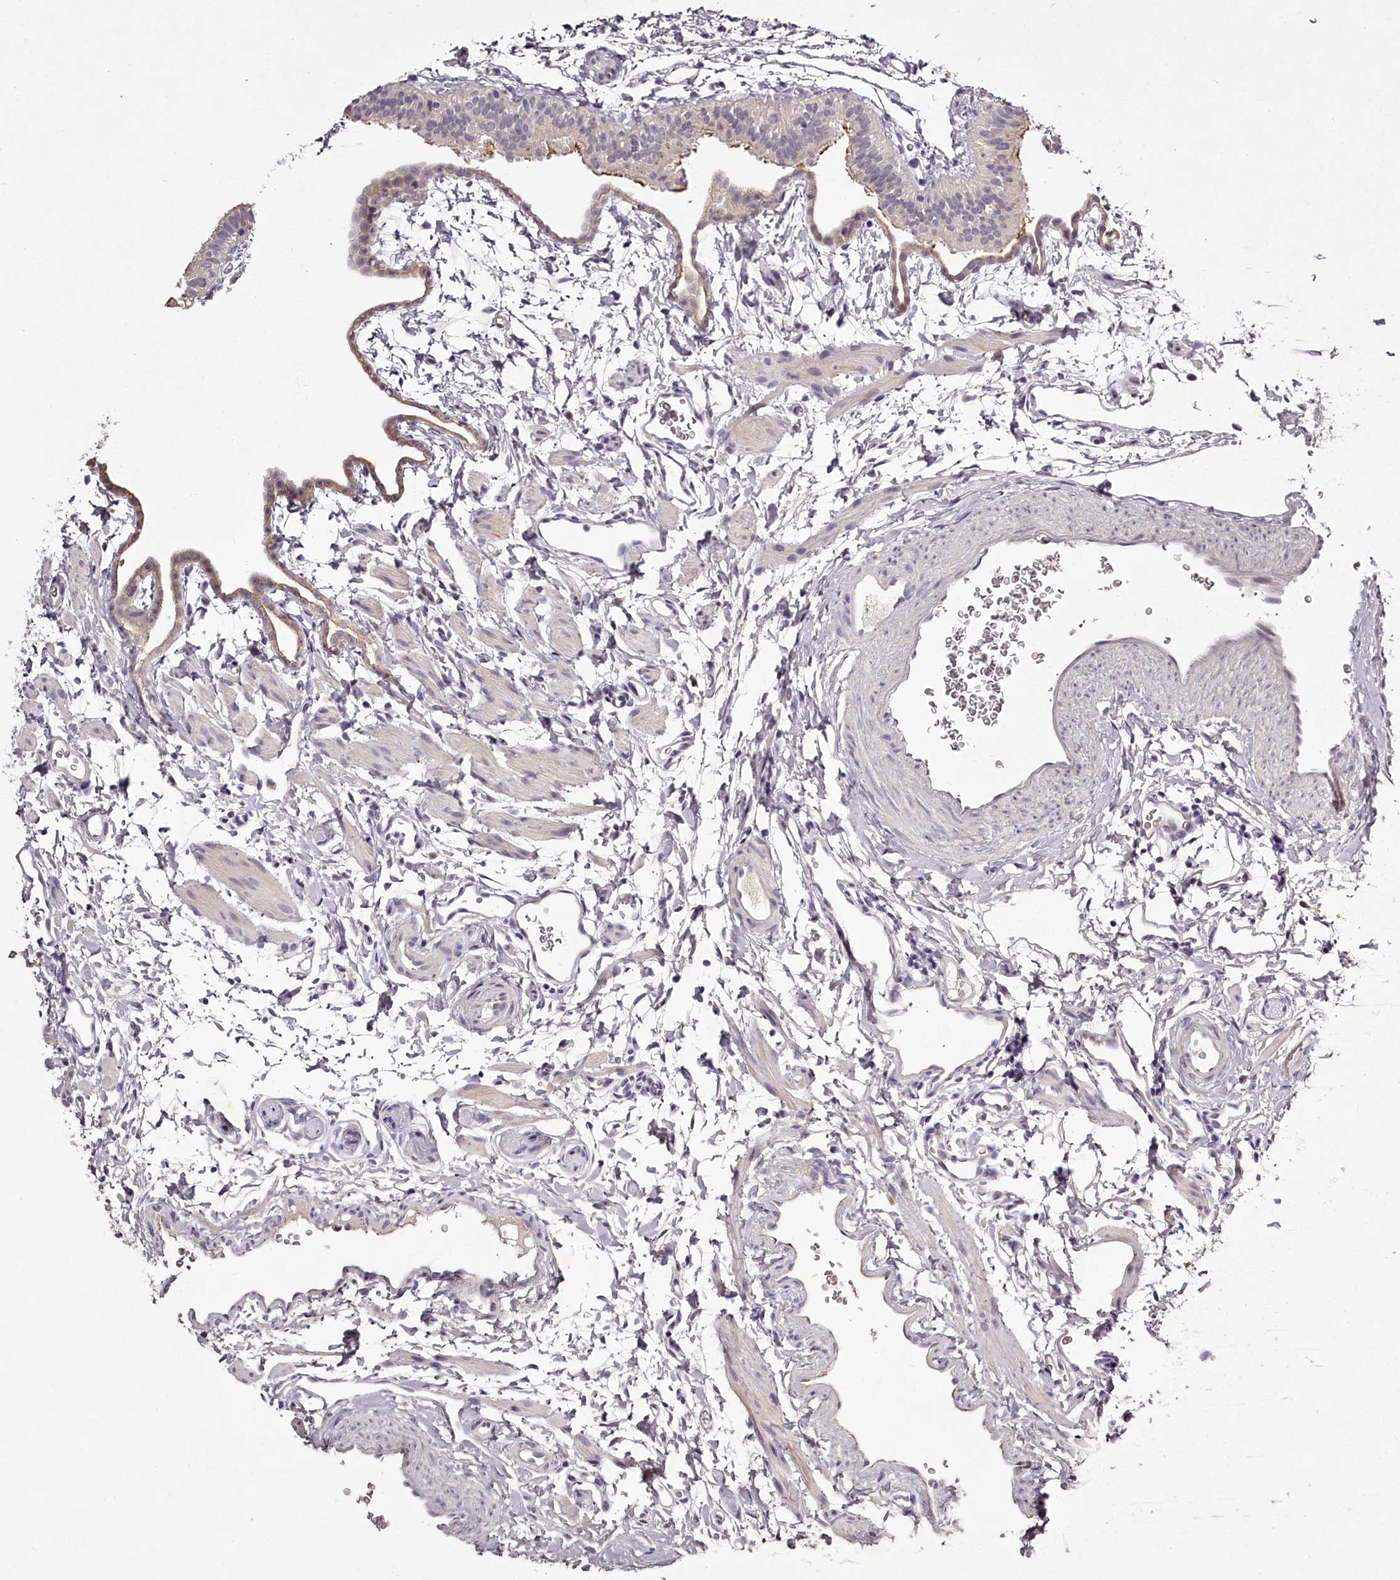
{"staining": {"intensity": "moderate", "quantity": "<25%", "location": "cytoplasmic/membranous"}, "tissue": "fallopian tube", "cell_type": "Glandular cells", "image_type": "normal", "snomed": [{"axis": "morphology", "description": "Normal tissue, NOS"}, {"axis": "topography", "description": "Fallopian tube"}], "caption": "Immunohistochemistry histopathology image of normal human fallopian tube stained for a protein (brown), which reveals low levels of moderate cytoplasmic/membranous positivity in about <25% of glandular cells.", "gene": "RBMXL2", "patient": {"sex": "female", "age": 35}}